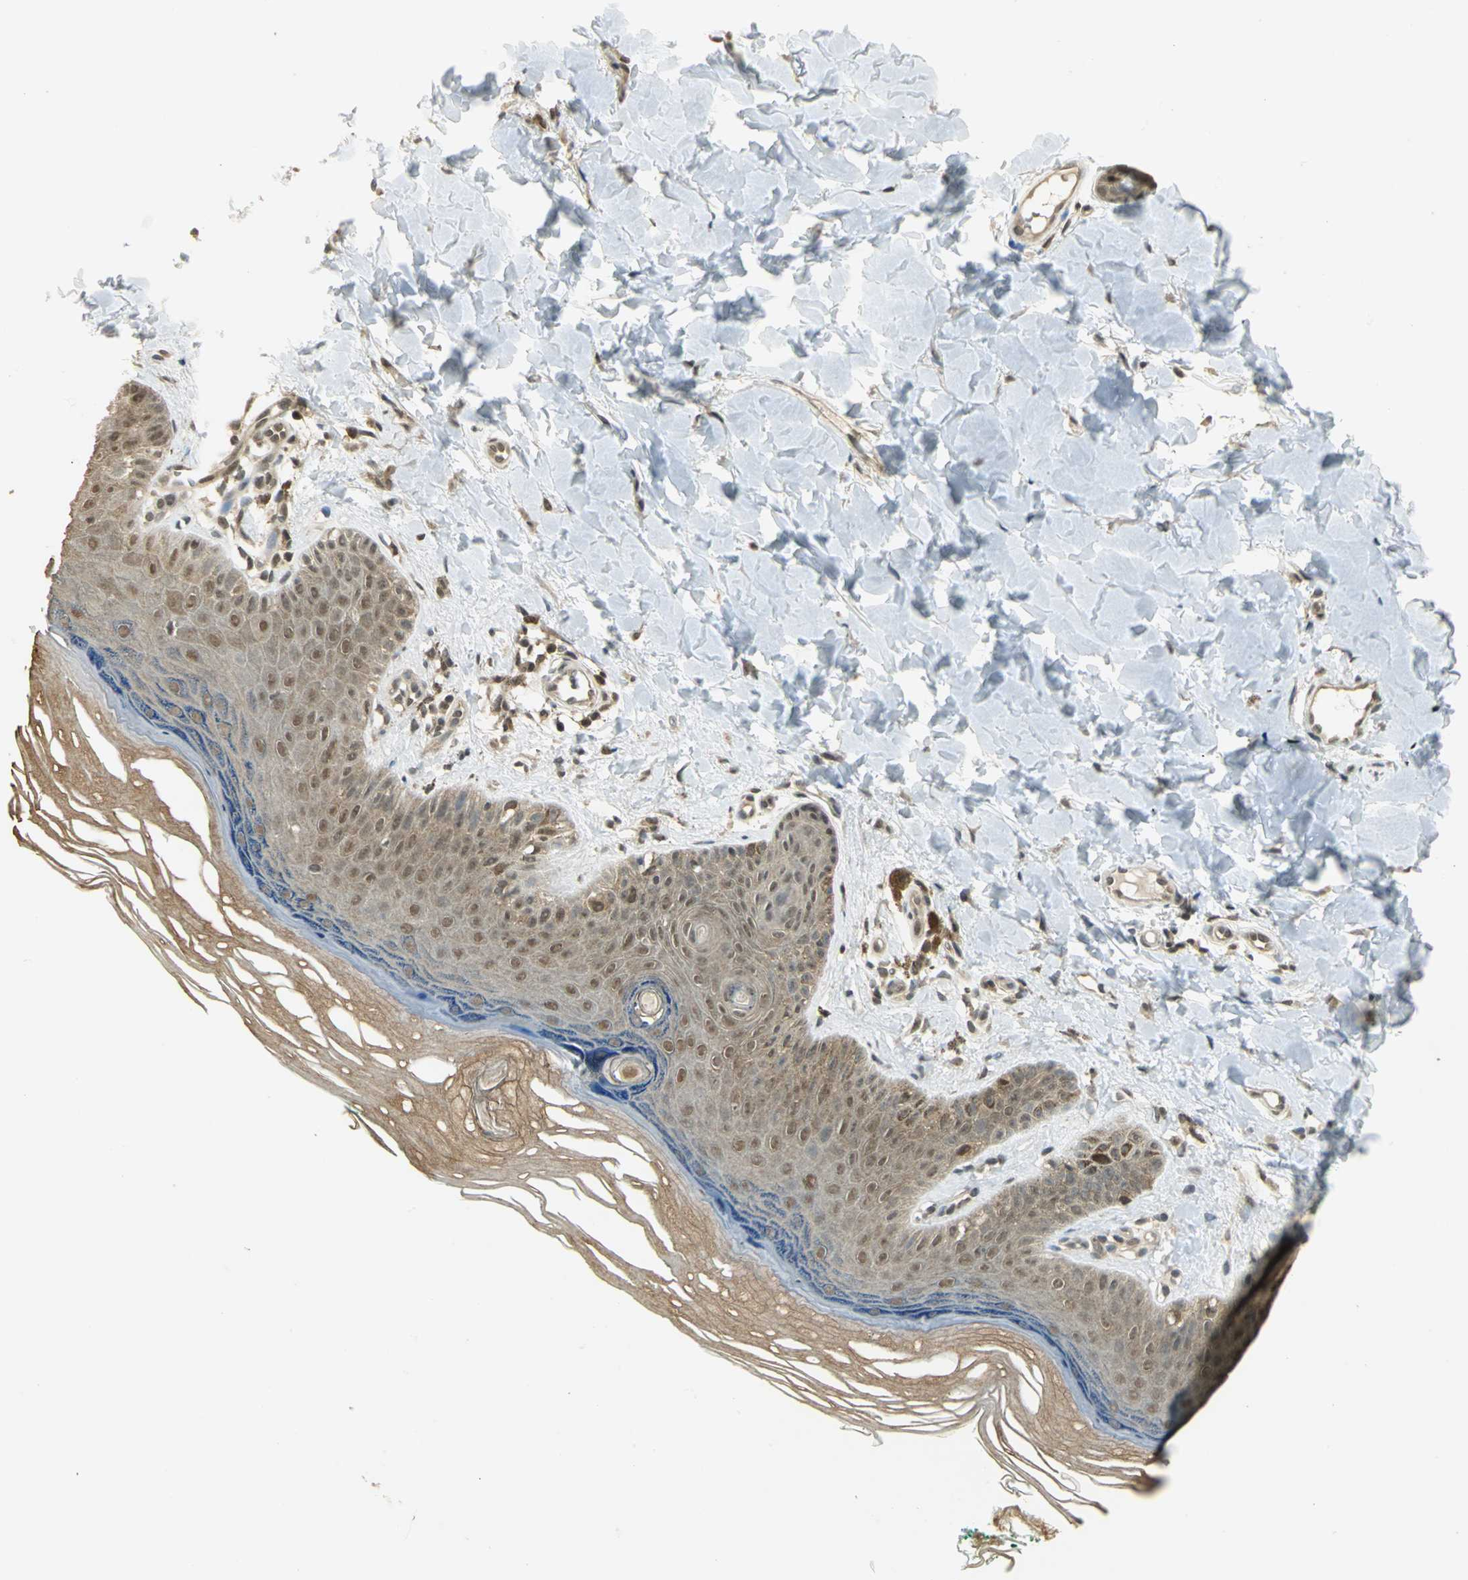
{"staining": {"intensity": "weak", "quantity": ">75%", "location": "cytoplasmic/membranous,nuclear"}, "tissue": "skin", "cell_type": "Fibroblasts", "image_type": "normal", "snomed": [{"axis": "morphology", "description": "Normal tissue, NOS"}, {"axis": "topography", "description": "Skin"}], "caption": "The image reveals staining of normal skin, revealing weak cytoplasmic/membranous,nuclear protein staining (brown color) within fibroblasts.", "gene": "CDC34", "patient": {"sex": "male", "age": 26}}